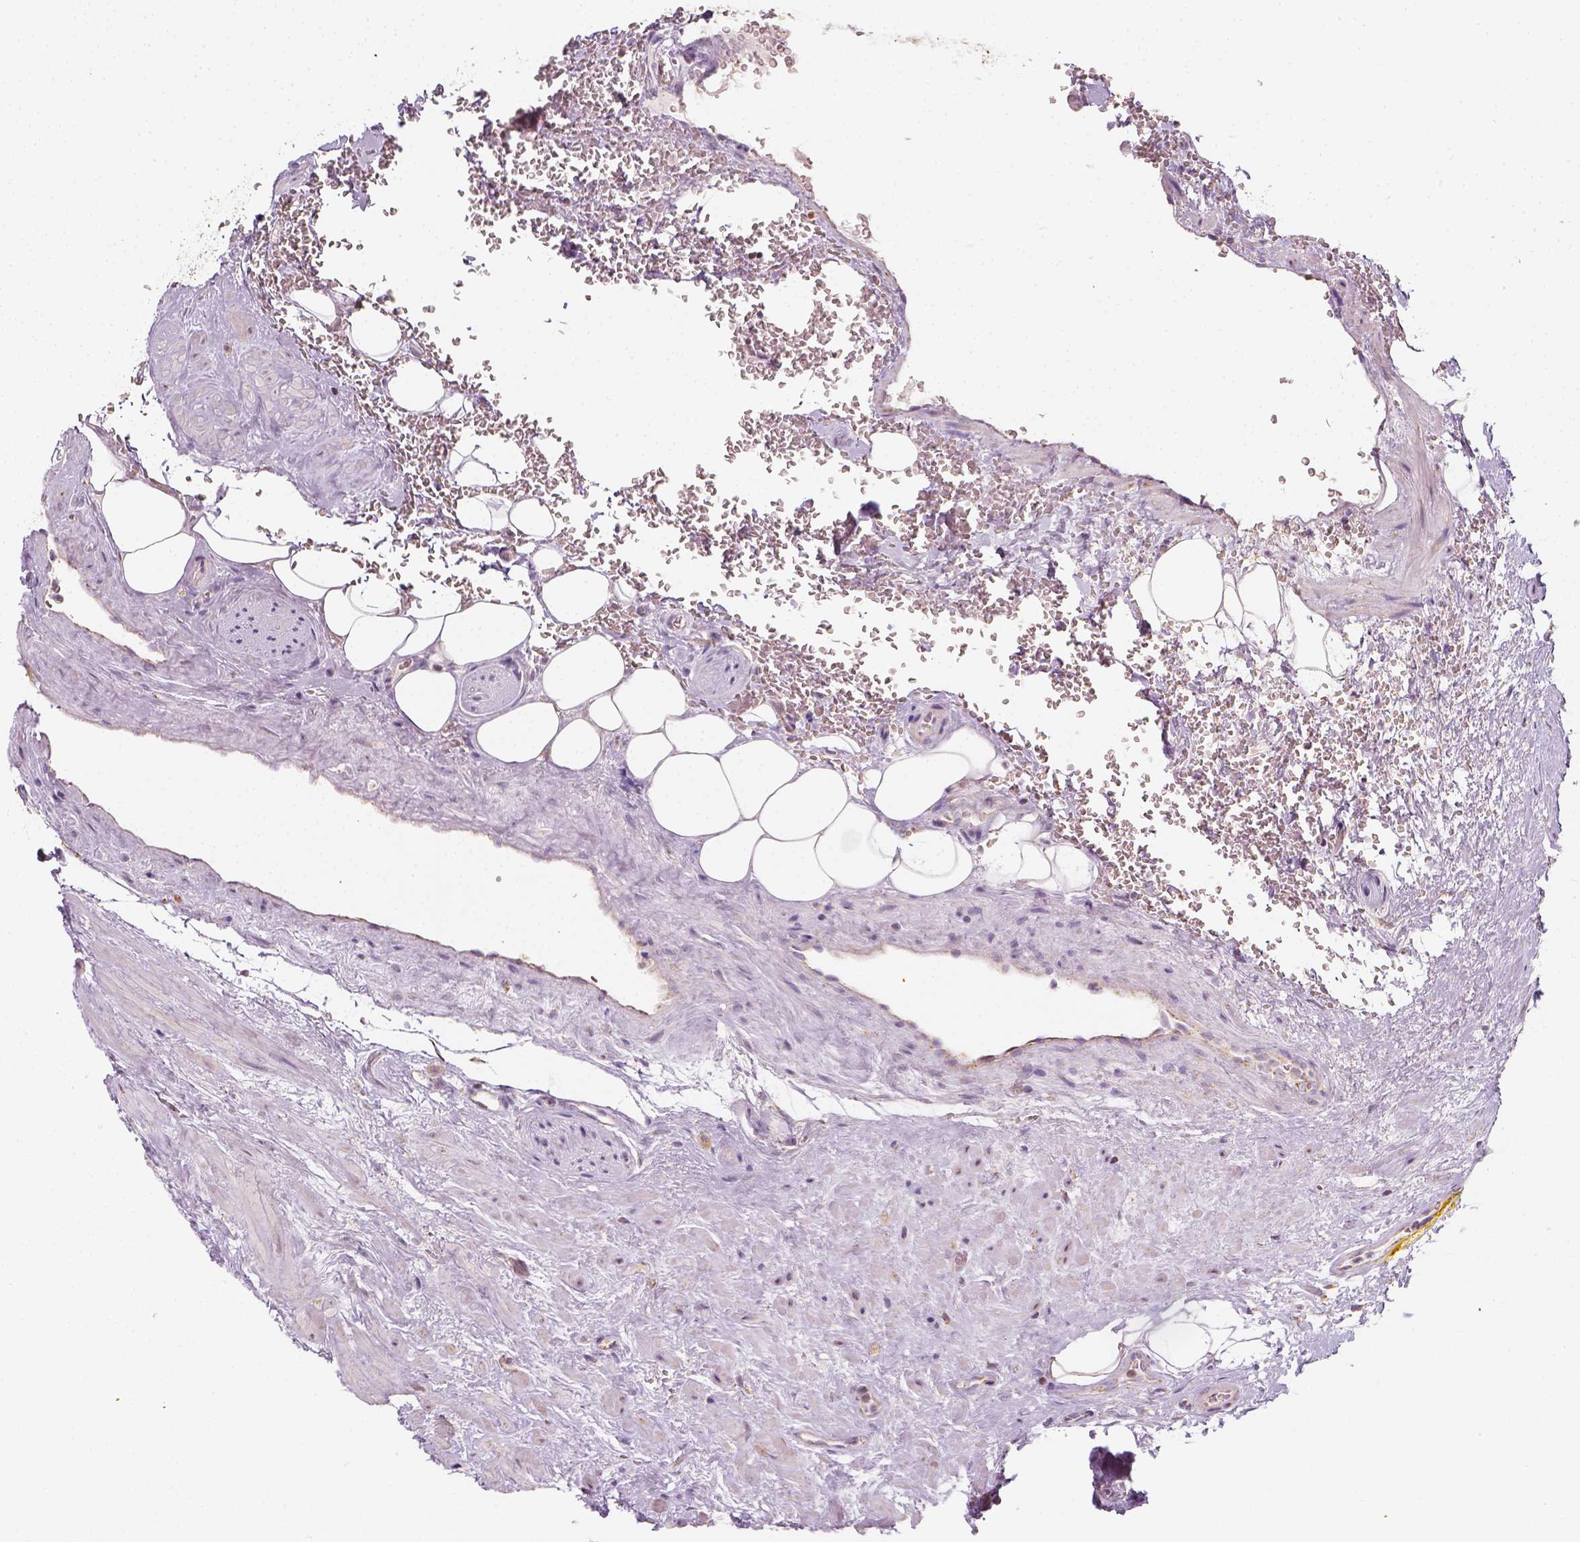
{"staining": {"intensity": "moderate", "quantity": ">75%", "location": "cytoplasmic/membranous"}, "tissue": "prostate cancer", "cell_type": "Tumor cells", "image_type": "cancer", "snomed": [{"axis": "morphology", "description": "Adenocarcinoma, Low grade"}, {"axis": "topography", "description": "Prostate"}], "caption": "Brown immunohistochemical staining in human prostate cancer (adenocarcinoma (low-grade)) demonstrates moderate cytoplasmic/membranous positivity in about >75% of tumor cells.", "gene": "LCA5", "patient": {"sex": "male", "age": 63}}